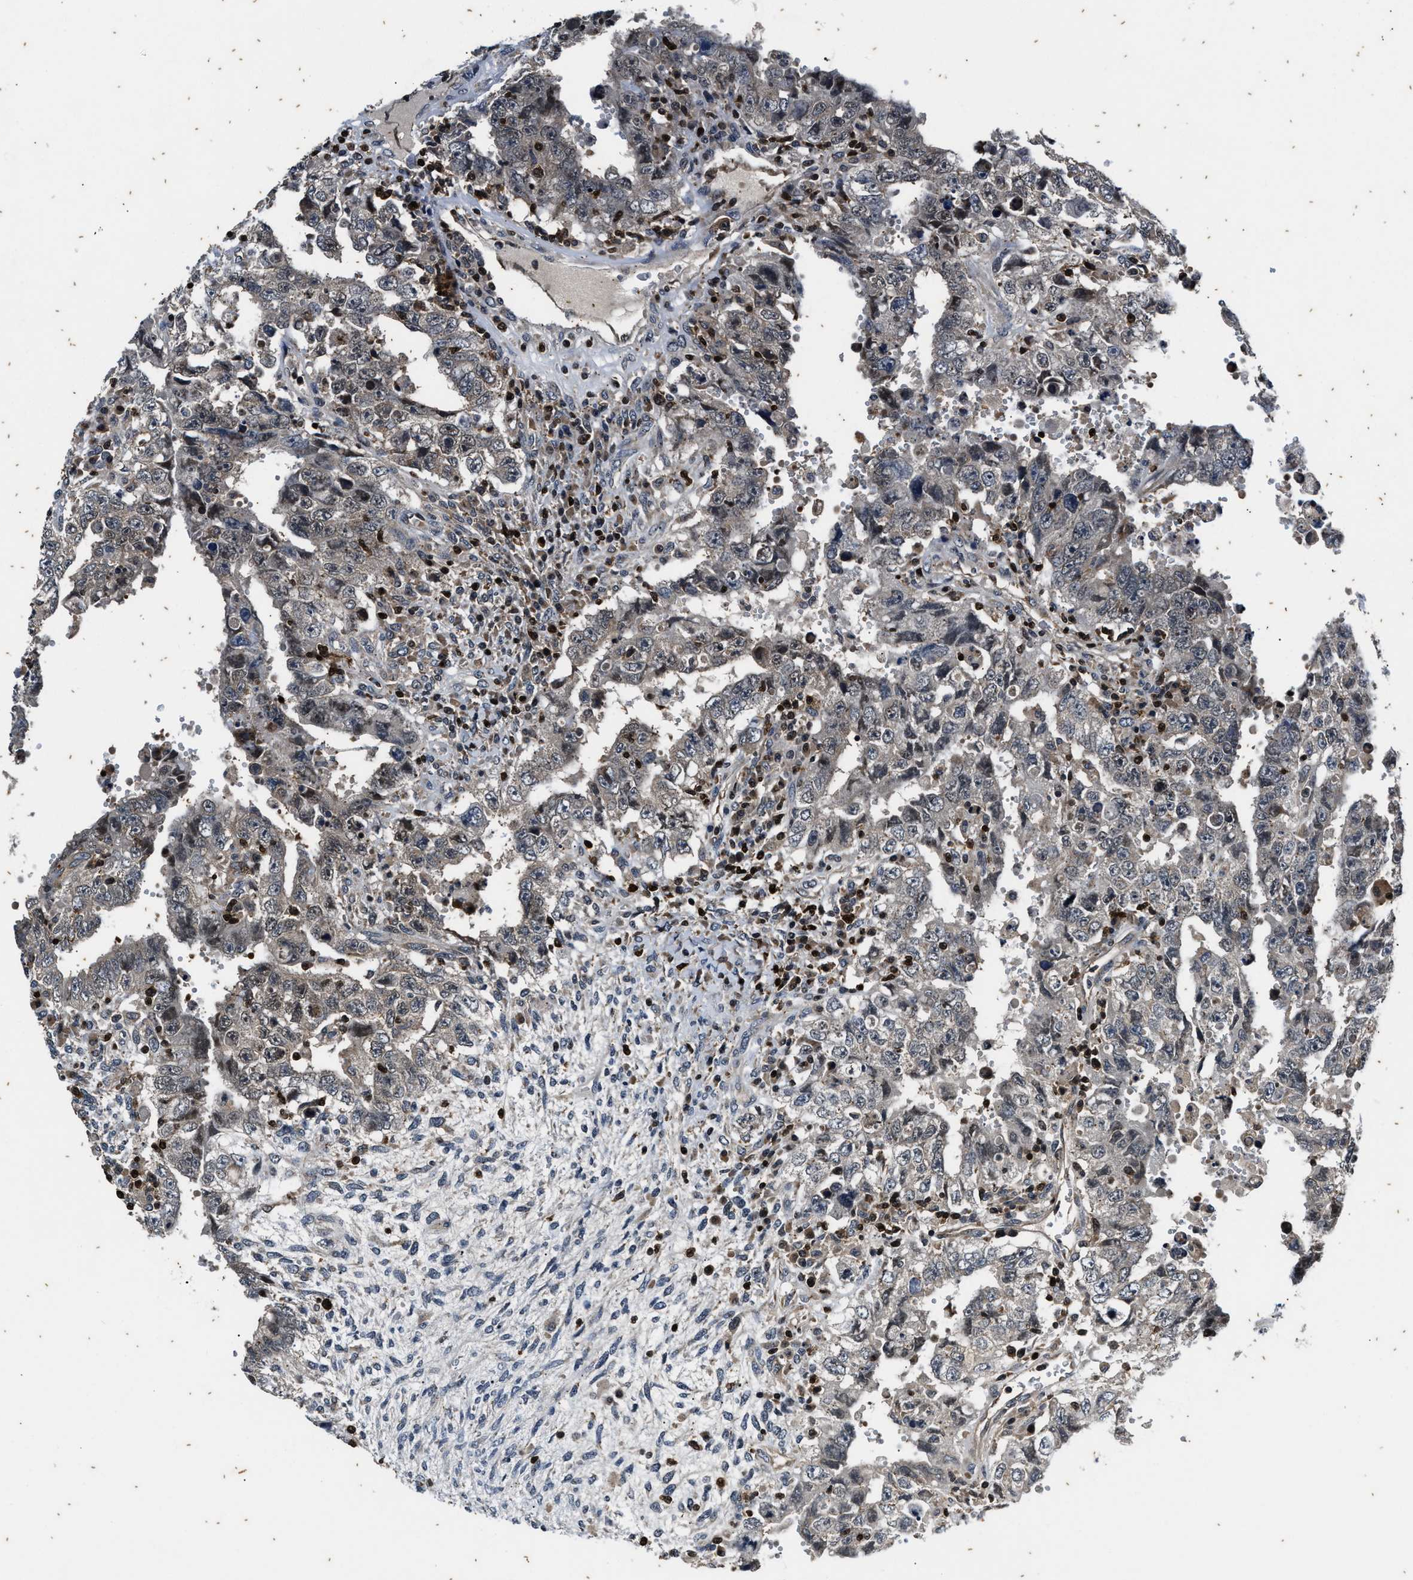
{"staining": {"intensity": "negative", "quantity": "none", "location": "none"}, "tissue": "testis cancer", "cell_type": "Tumor cells", "image_type": "cancer", "snomed": [{"axis": "morphology", "description": "Carcinoma, Embryonal, NOS"}, {"axis": "topography", "description": "Testis"}], "caption": "High magnification brightfield microscopy of embryonal carcinoma (testis) stained with DAB (brown) and counterstained with hematoxylin (blue): tumor cells show no significant expression.", "gene": "PTPN7", "patient": {"sex": "male", "age": 26}}